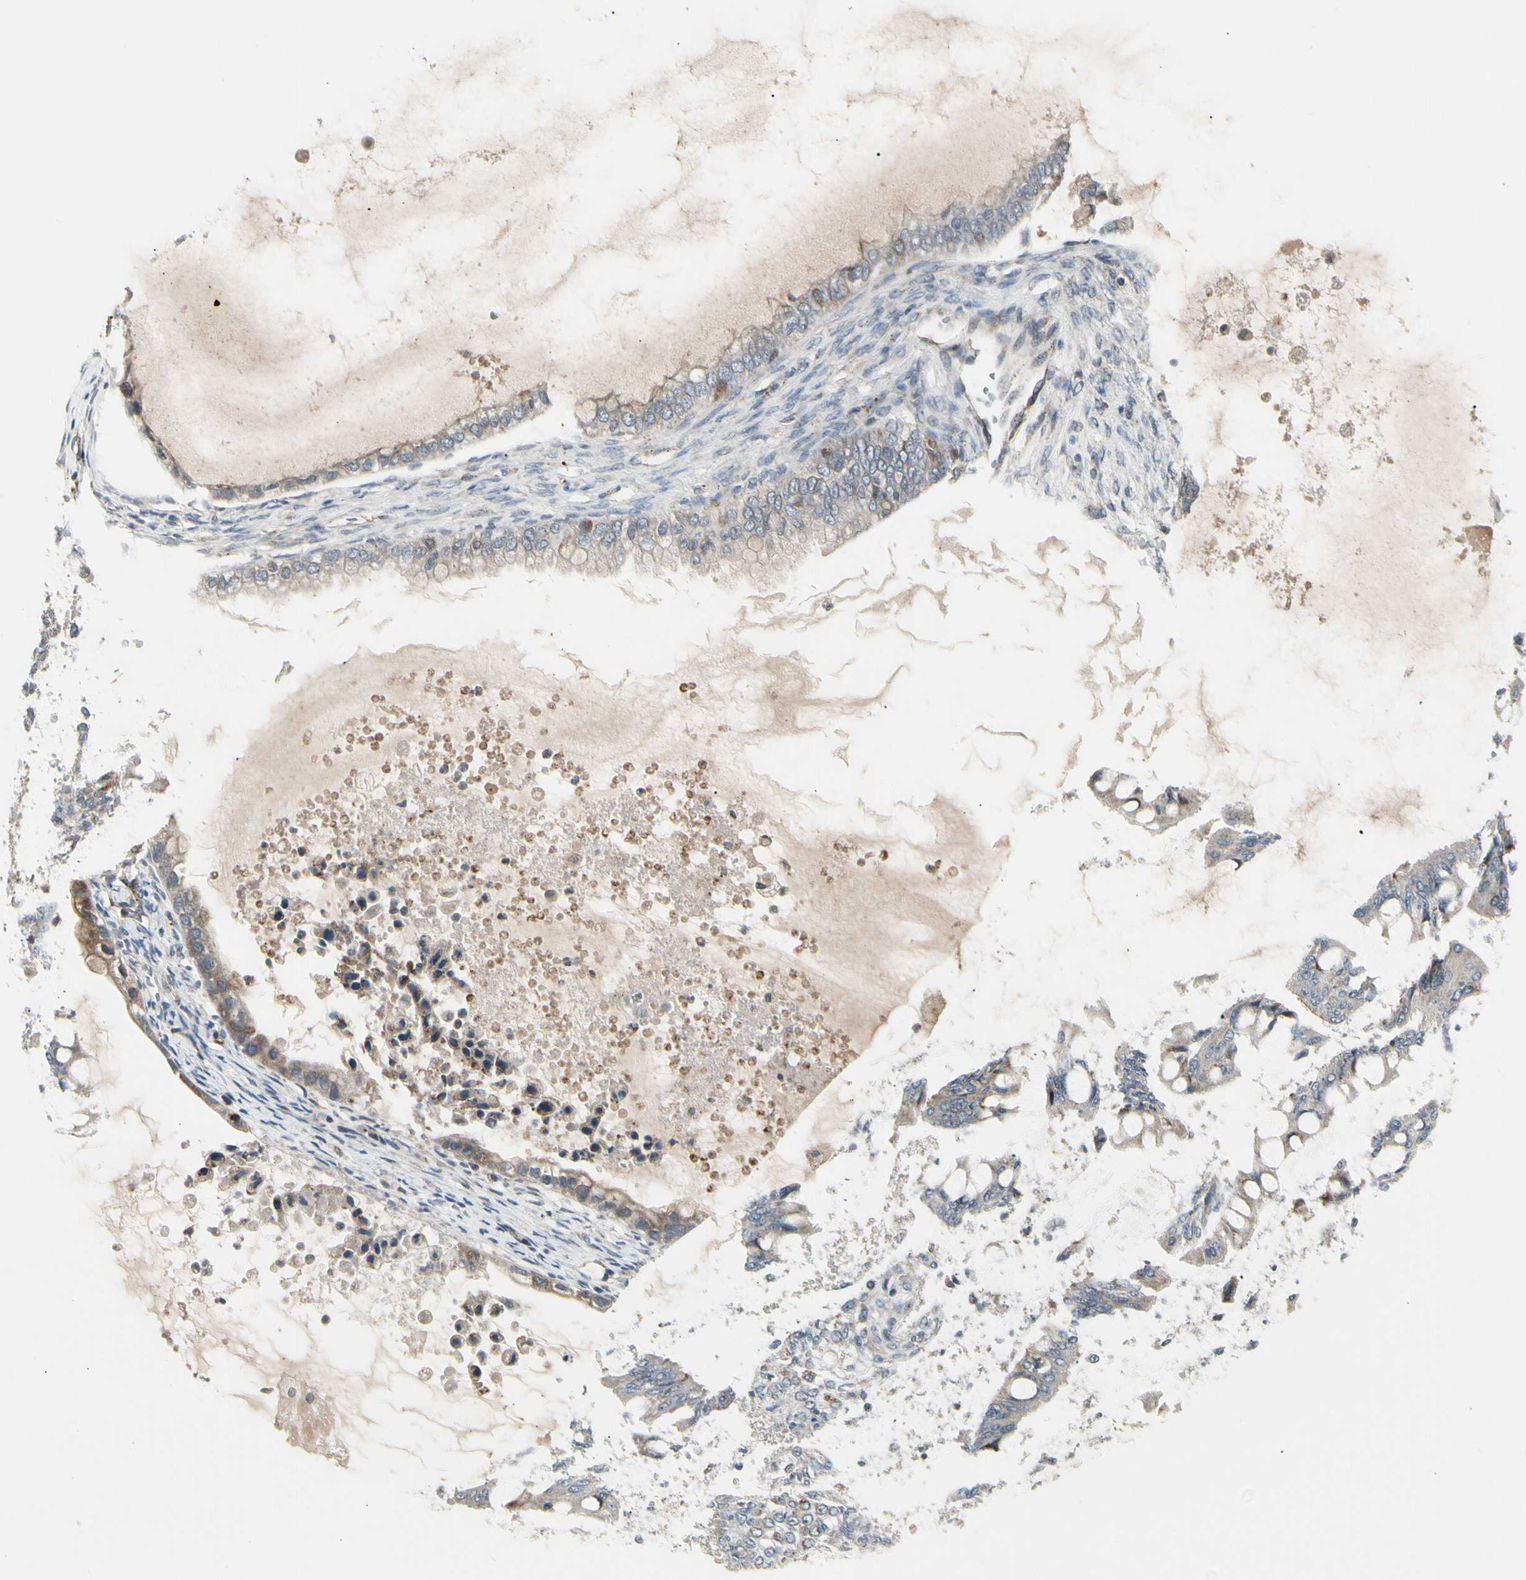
{"staining": {"intensity": "weak", "quantity": "<25%", "location": "cytoplasmic/membranous"}, "tissue": "ovarian cancer", "cell_type": "Tumor cells", "image_type": "cancer", "snomed": [{"axis": "morphology", "description": "Cystadenocarcinoma, mucinous, NOS"}, {"axis": "topography", "description": "Ovary"}], "caption": "The photomicrograph demonstrates no staining of tumor cells in ovarian cancer.", "gene": "GRN", "patient": {"sex": "female", "age": 80}}